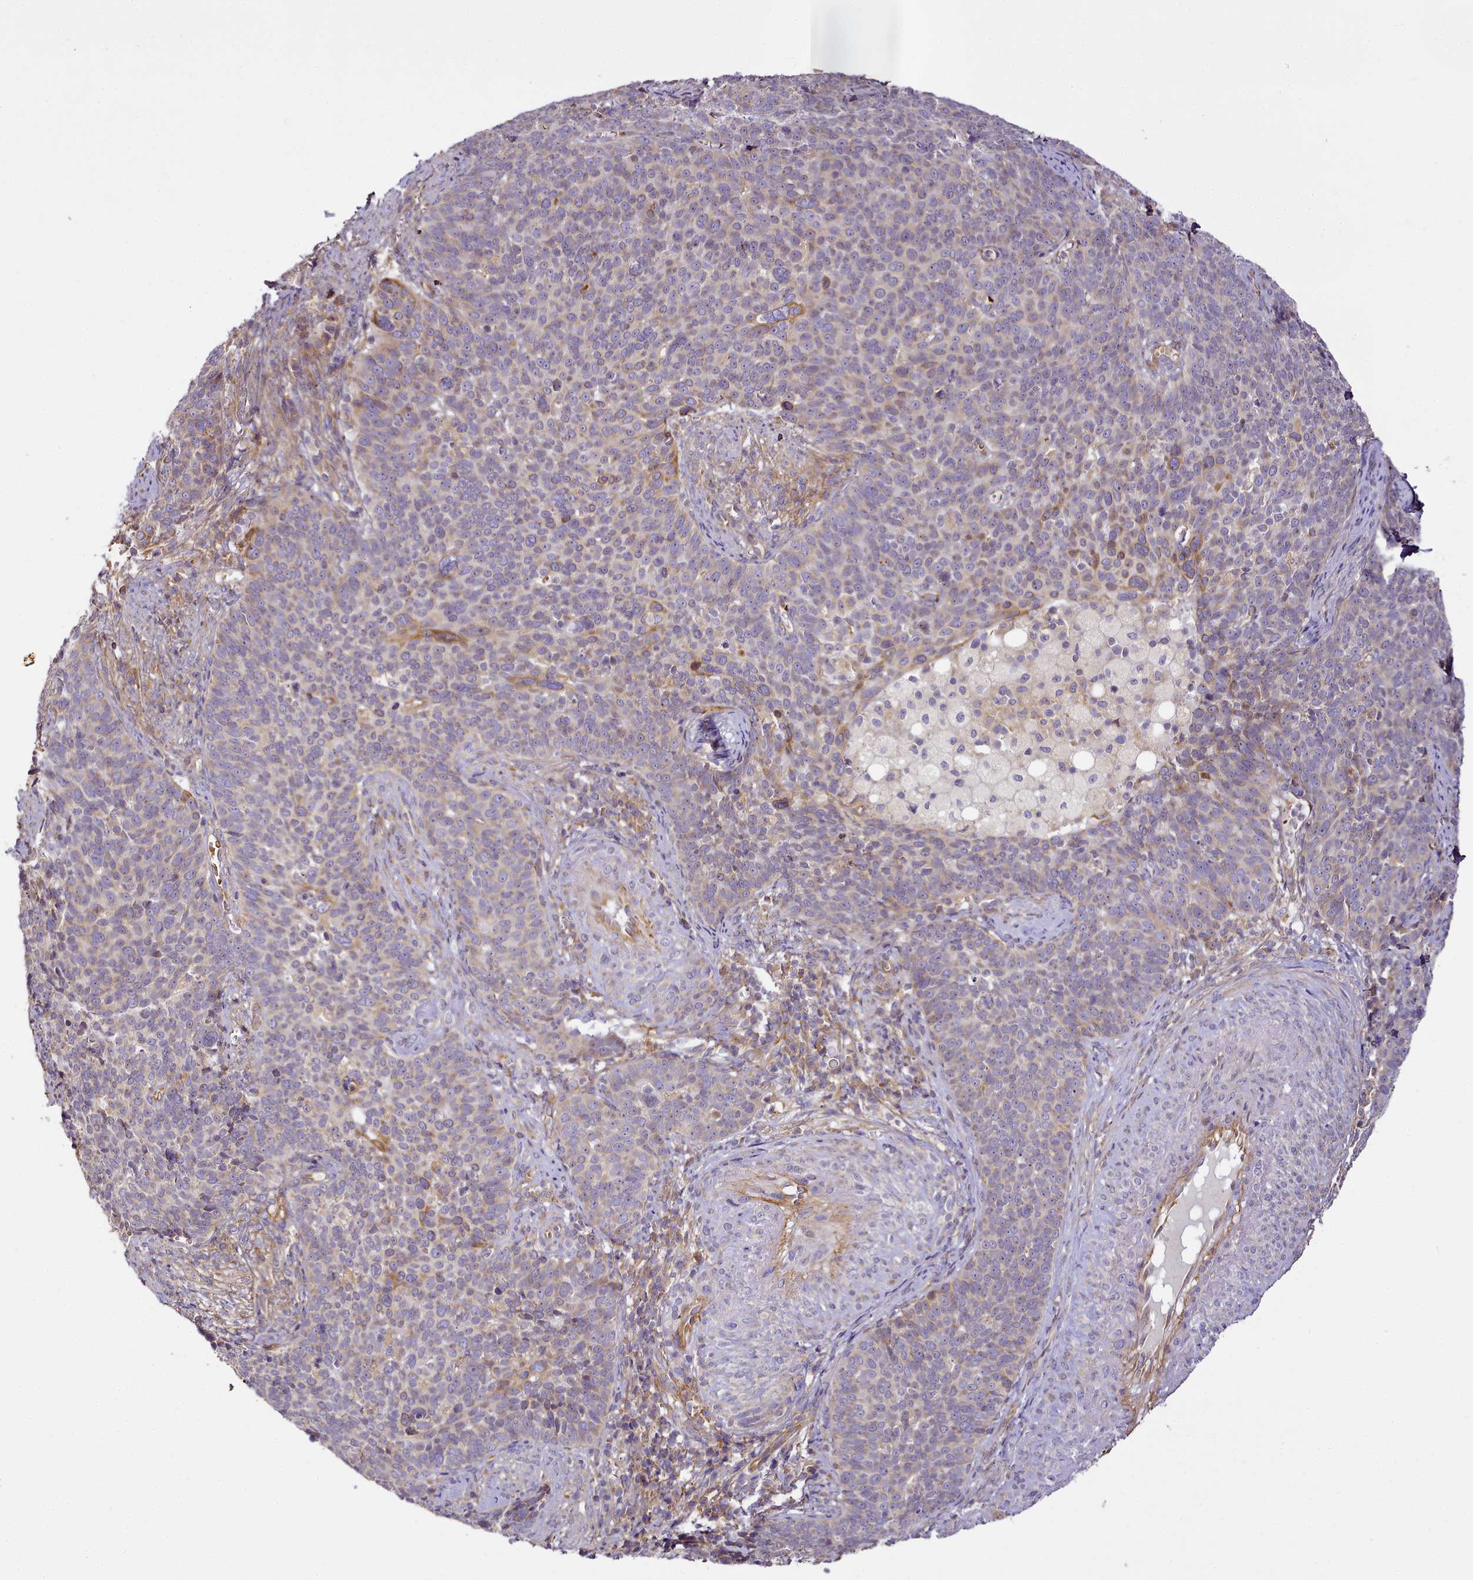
{"staining": {"intensity": "weak", "quantity": "<25%", "location": "cytoplasmic/membranous"}, "tissue": "cervical cancer", "cell_type": "Tumor cells", "image_type": "cancer", "snomed": [{"axis": "morphology", "description": "Squamous cell carcinoma, NOS"}, {"axis": "topography", "description": "Cervix"}], "caption": "Immunohistochemistry (IHC) micrograph of squamous cell carcinoma (cervical) stained for a protein (brown), which shows no expression in tumor cells.", "gene": "NBPF1", "patient": {"sex": "female", "age": 39}}